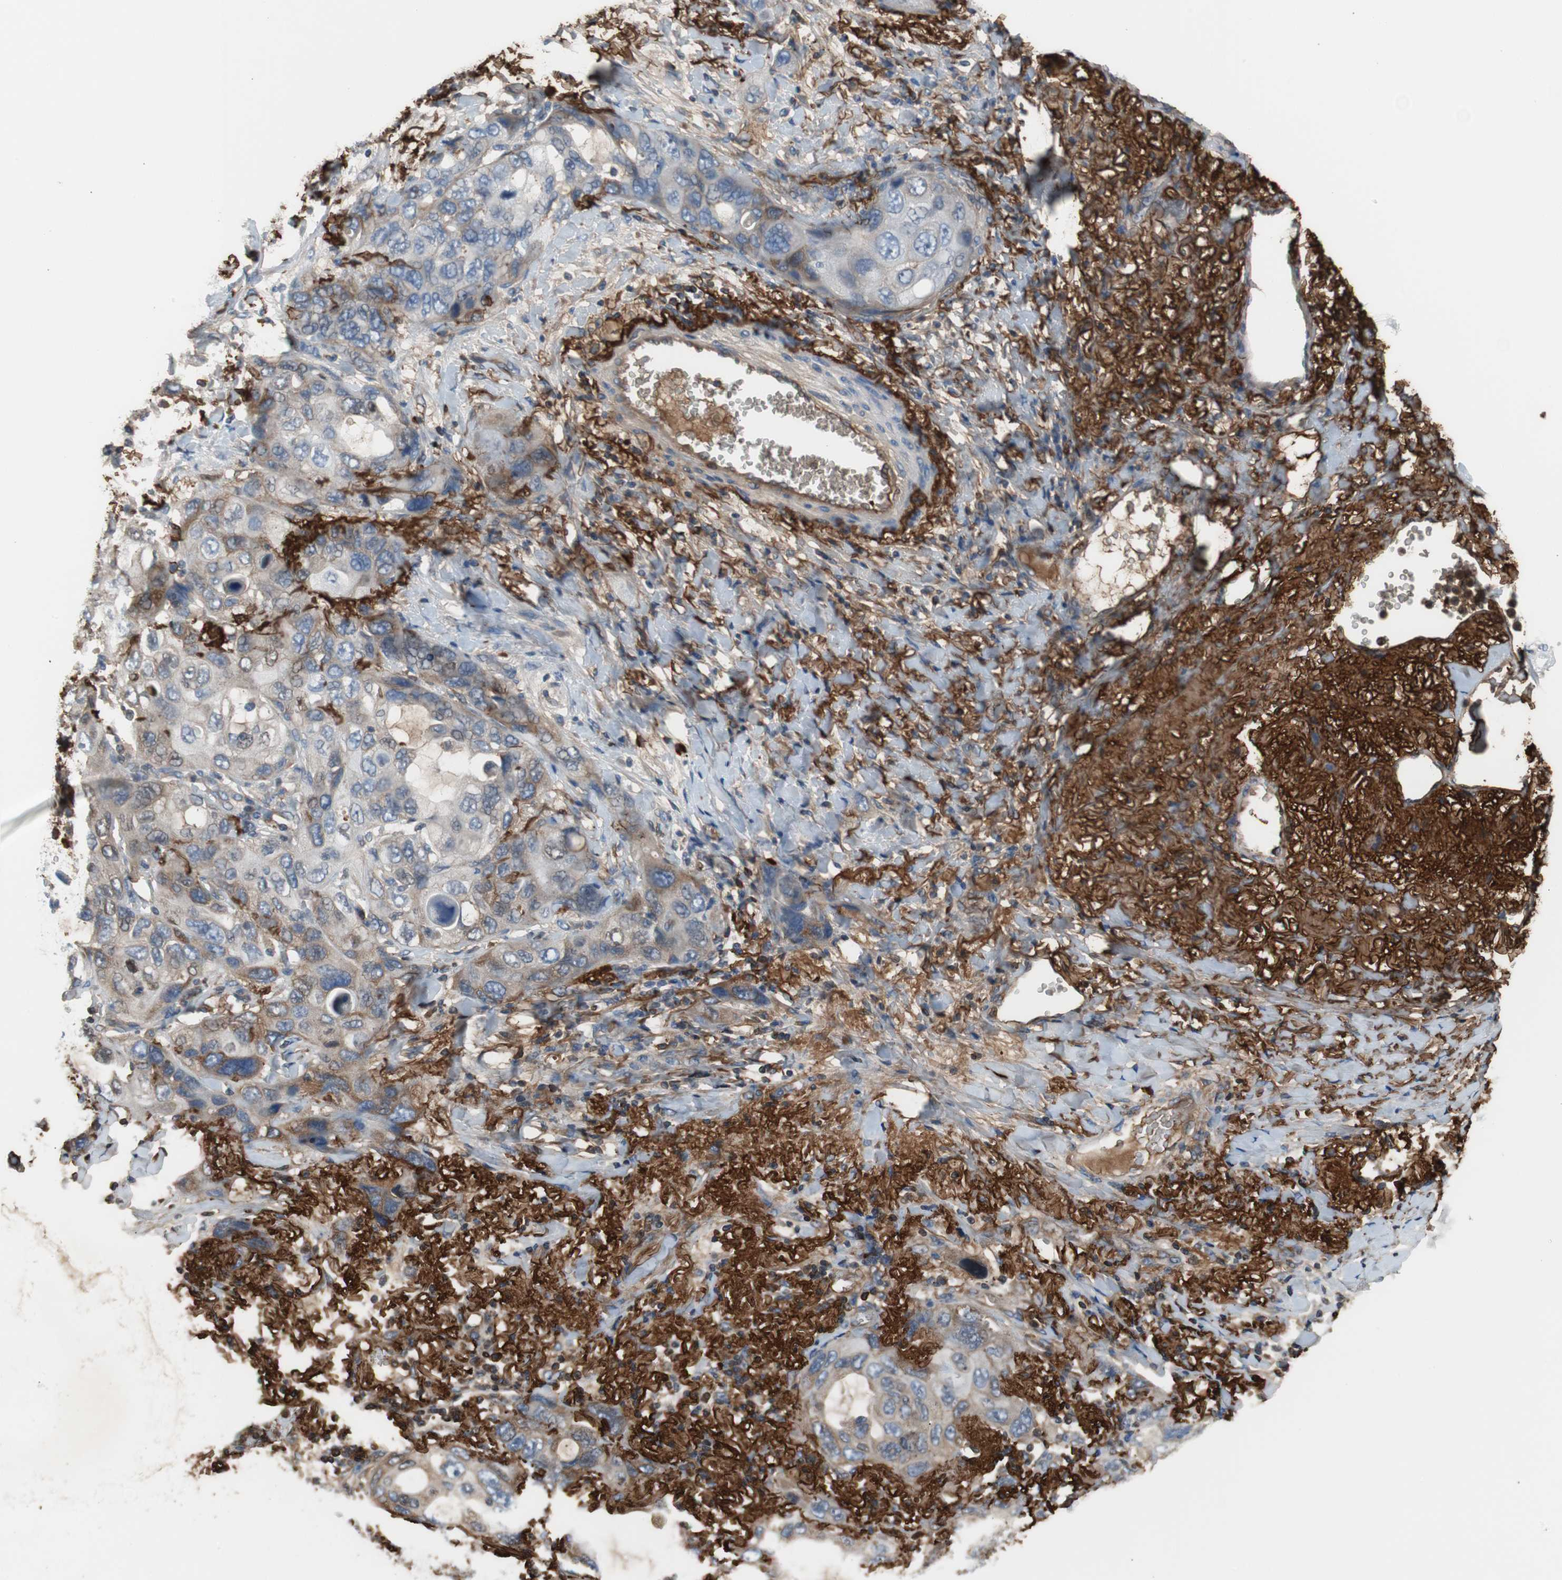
{"staining": {"intensity": "moderate", "quantity": ">75%", "location": "cytoplasmic/membranous"}, "tissue": "lung cancer", "cell_type": "Tumor cells", "image_type": "cancer", "snomed": [{"axis": "morphology", "description": "Squamous cell carcinoma, NOS"}, {"axis": "topography", "description": "Lung"}], "caption": "Tumor cells display medium levels of moderate cytoplasmic/membranous staining in about >75% of cells in lung squamous cell carcinoma.", "gene": "APCS", "patient": {"sex": "female", "age": 73}}